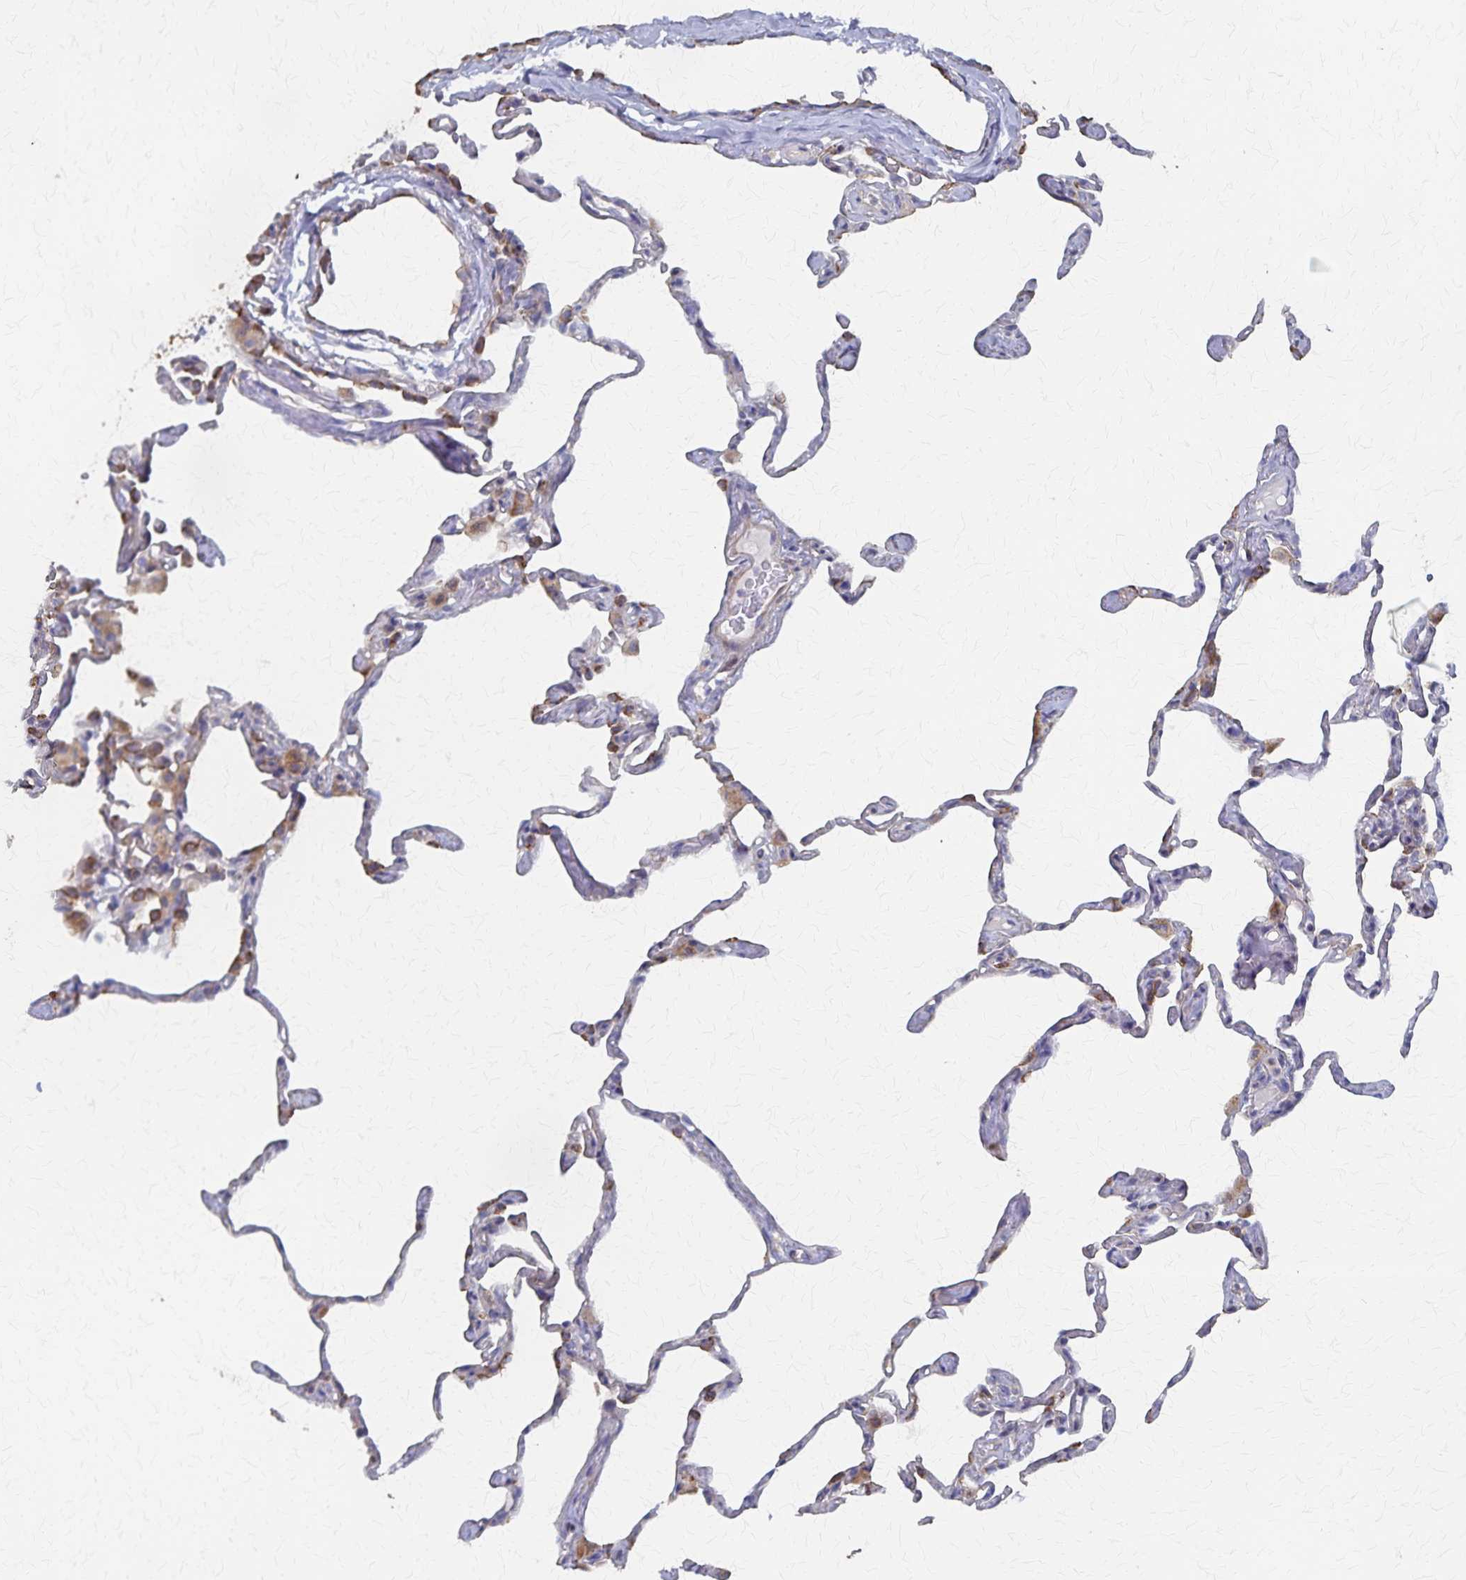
{"staining": {"intensity": "moderate", "quantity": "25%-75%", "location": "cytoplasmic/membranous"}, "tissue": "lung", "cell_type": "Alveolar cells", "image_type": "normal", "snomed": [{"axis": "morphology", "description": "Normal tissue, NOS"}, {"axis": "topography", "description": "Lung"}], "caption": "Immunohistochemical staining of normal human lung demonstrates moderate cytoplasmic/membranous protein expression in about 25%-75% of alveolar cells. Using DAB (brown) and hematoxylin (blue) stains, captured at high magnification using brightfield microscopy.", "gene": "PGAP2", "patient": {"sex": "male", "age": 65}}